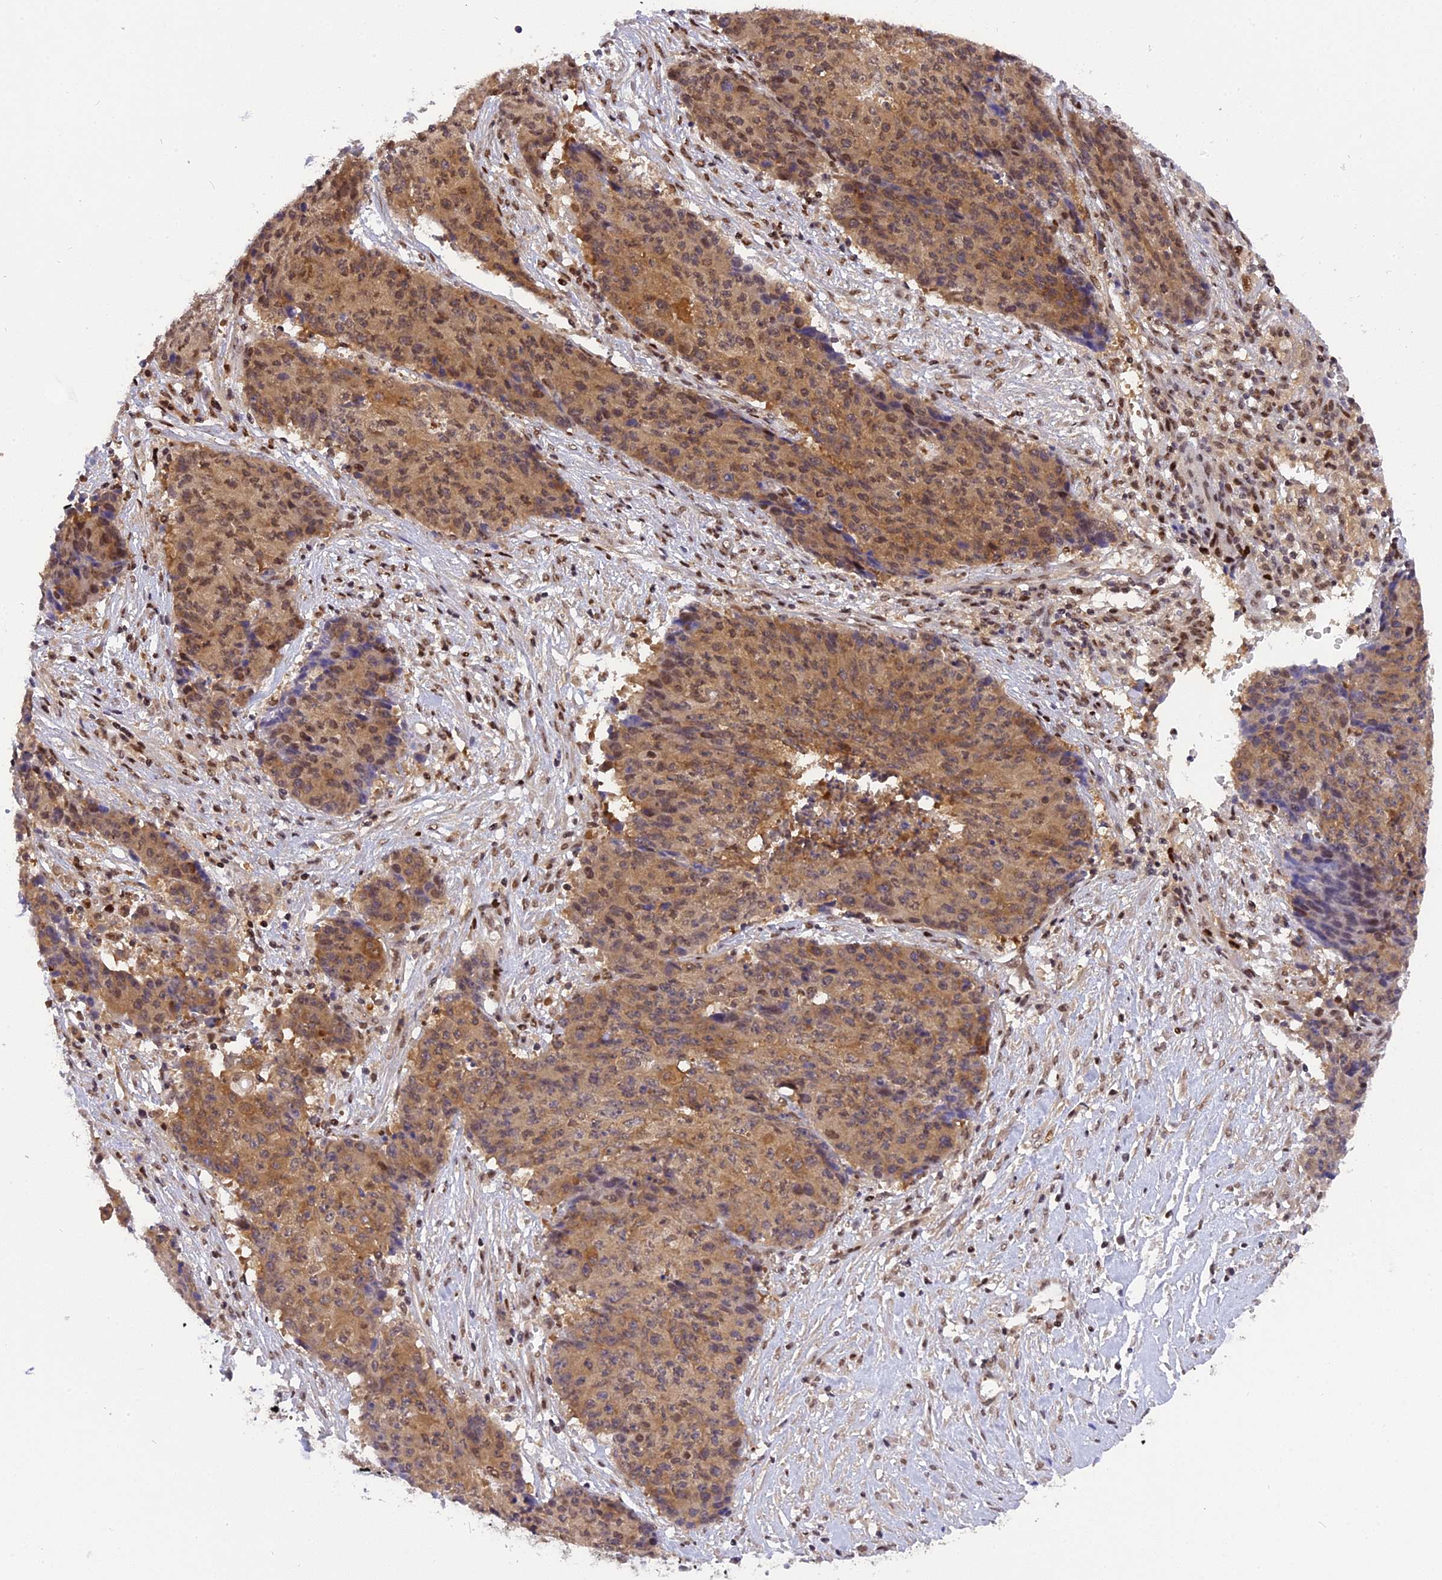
{"staining": {"intensity": "moderate", "quantity": ">75%", "location": "cytoplasmic/membranous,nuclear"}, "tissue": "ovarian cancer", "cell_type": "Tumor cells", "image_type": "cancer", "snomed": [{"axis": "morphology", "description": "Carcinoma, endometroid"}, {"axis": "topography", "description": "Ovary"}], "caption": "An image of human ovarian cancer (endometroid carcinoma) stained for a protein exhibits moderate cytoplasmic/membranous and nuclear brown staining in tumor cells. (Stains: DAB in brown, nuclei in blue, Microscopy: brightfield microscopy at high magnification).", "gene": "RABGGTA", "patient": {"sex": "female", "age": 42}}